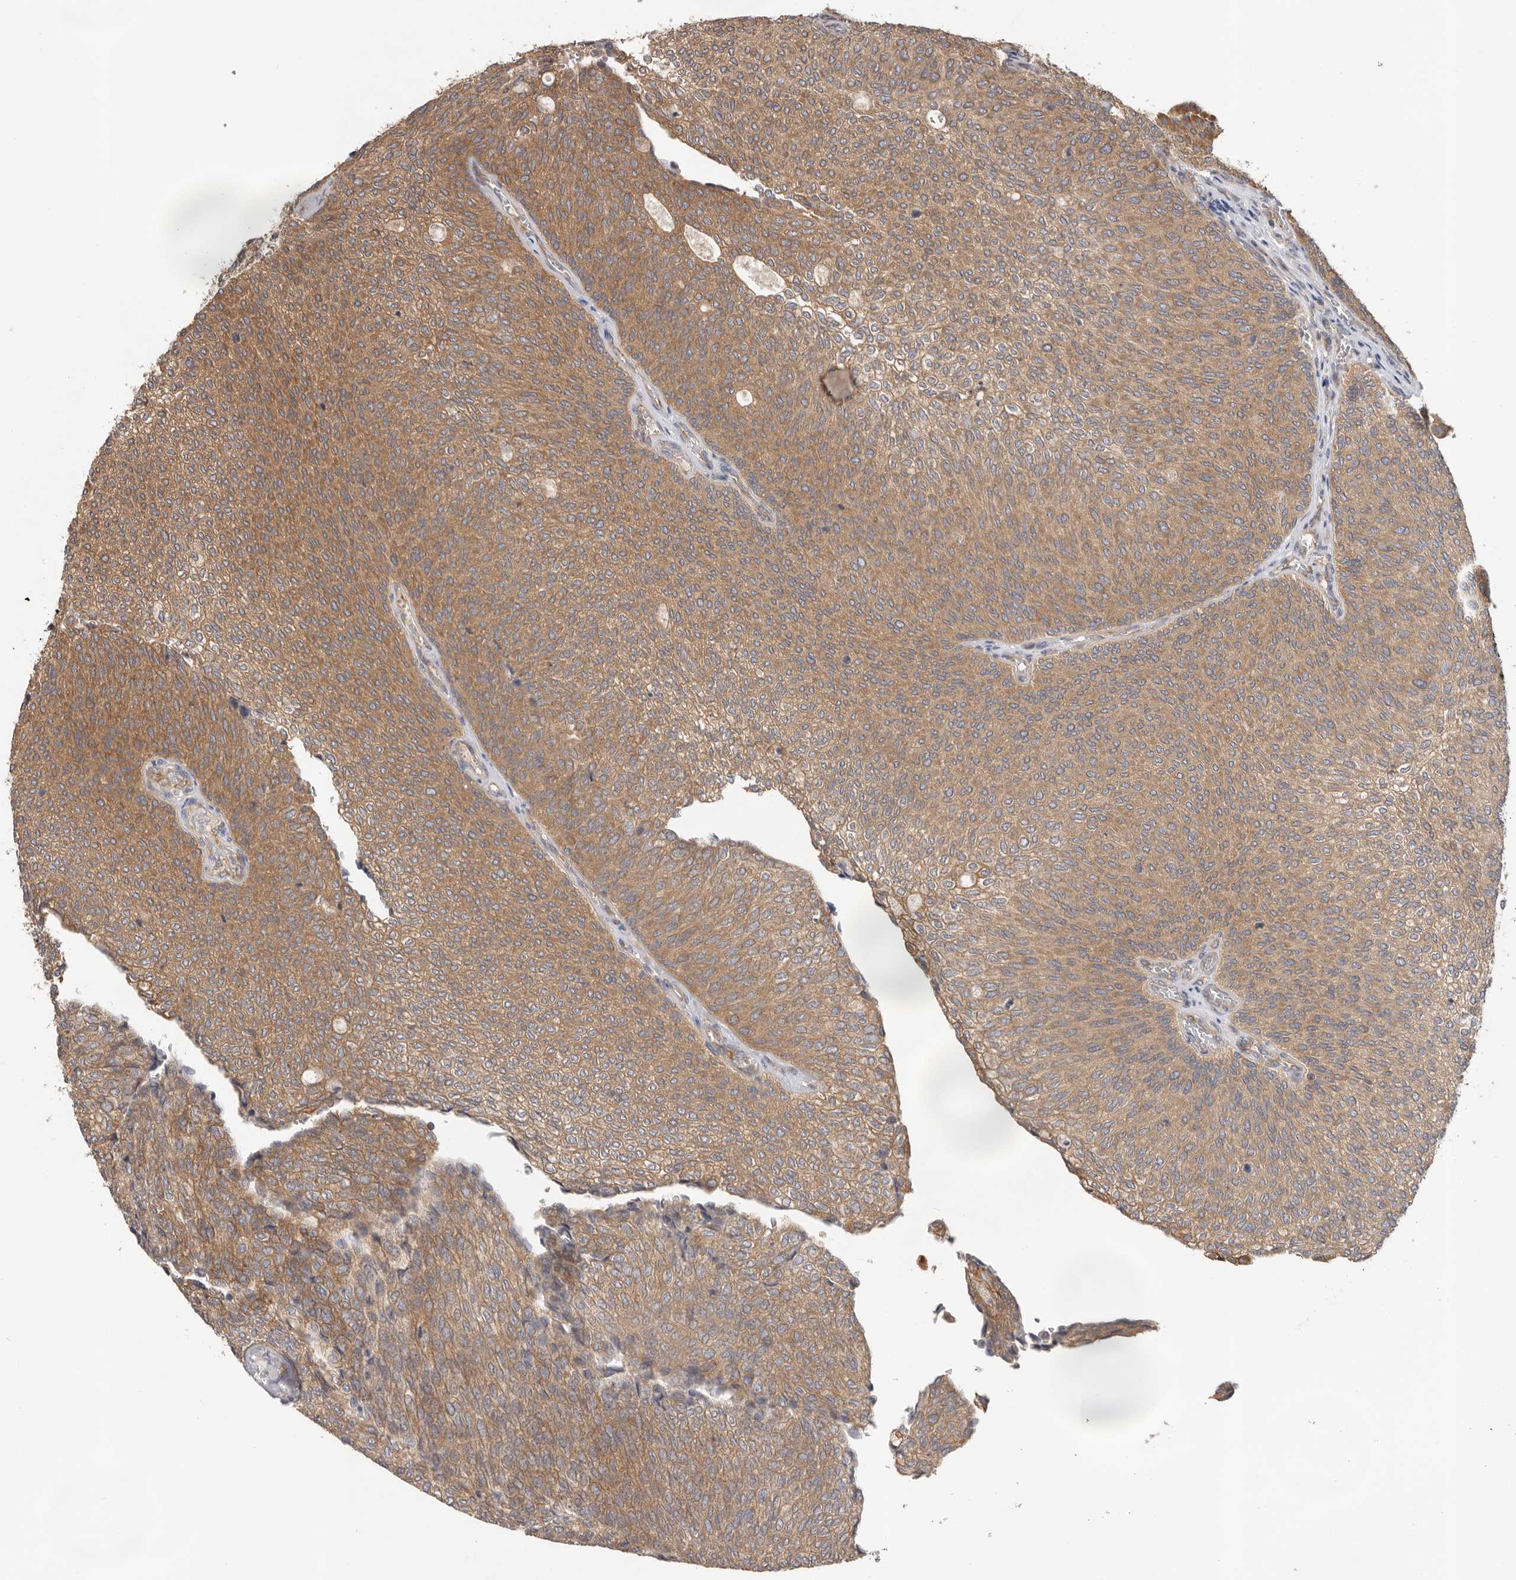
{"staining": {"intensity": "moderate", "quantity": ">75%", "location": "cytoplasmic/membranous"}, "tissue": "urothelial cancer", "cell_type": "Tumor cells", "image_type": "cancer", "snomed": [{"axis": "morphology", "description": "Urothelial carcinoma, Low grade"}, {"axis": "topography", "description": "Urinary bladder"}], "caption": "Low-grade urothelial carcinoma stained with DAB IHC shows medium levels of moderate cytoplasmic/membranous expression in about >75% of tumor cells. Using DAB (brown) and hematoxylin (blue) stains, captured at high magnification using brightfield microscopy.", "gene": "PPP1R42", "patient": {"sex": "female", "age": 79}}